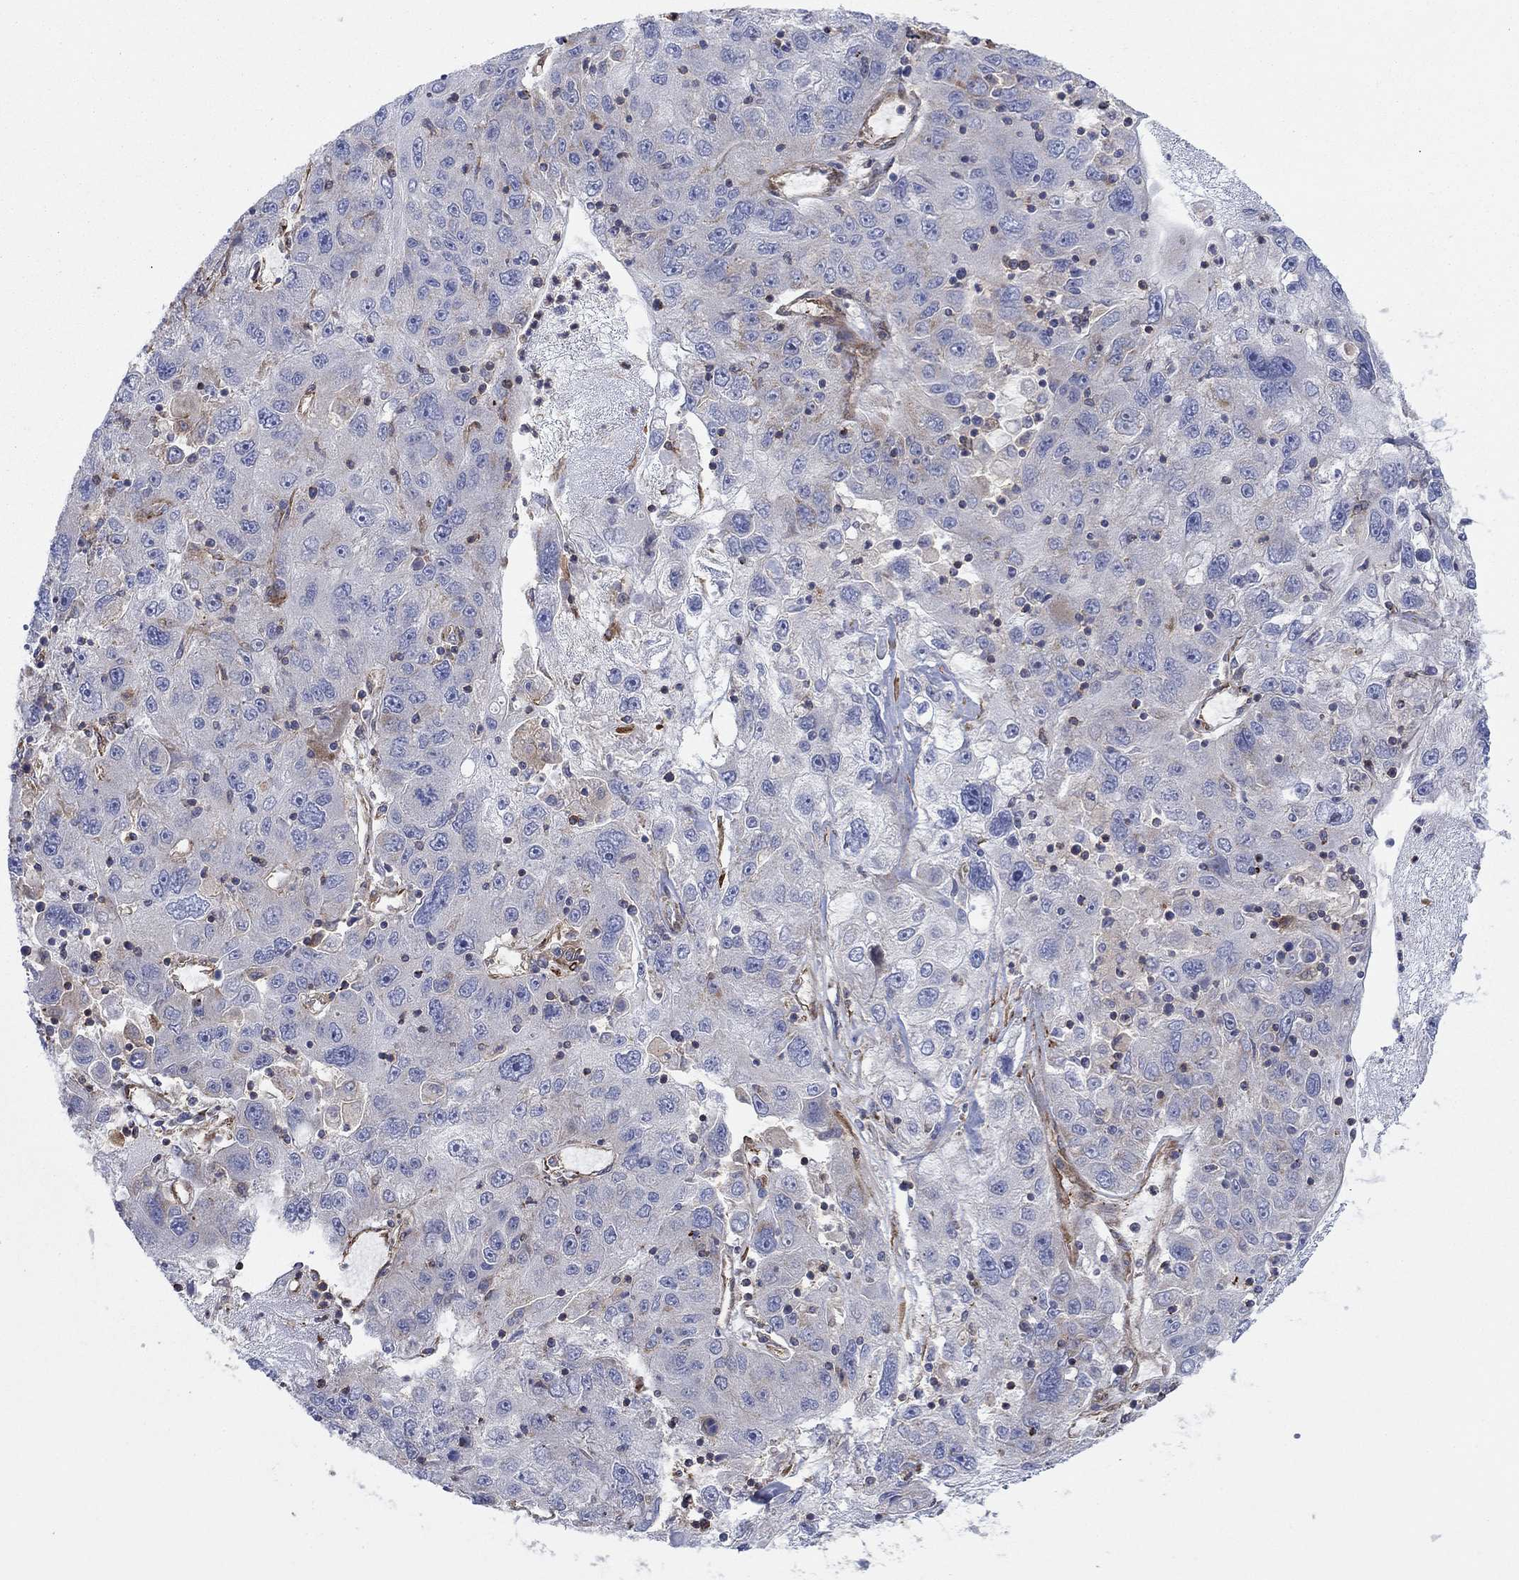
{"staining": {"intensity": "moderate", "quantity": "<25%", "location": "cytoplasmic/membranous"}, "tissue": "stomach cancer", "cell_type": "Tumor cells", "image_type": "cancer", "snomed": [{"axis": "morphology", "description": "Adenocarcinoma, NOS"}, {"axis": "topography", "description": "Stomach"}], "caption": "High-power microscopy captured an immunohistochemistry micrograph of stomach adenocarcinoma, revealing moderate cytoplasmic/membranous positivity in approximately <25% of tumor cells.", "gene": "PAG1", "patient": {"sex": "male", "age": 56}}